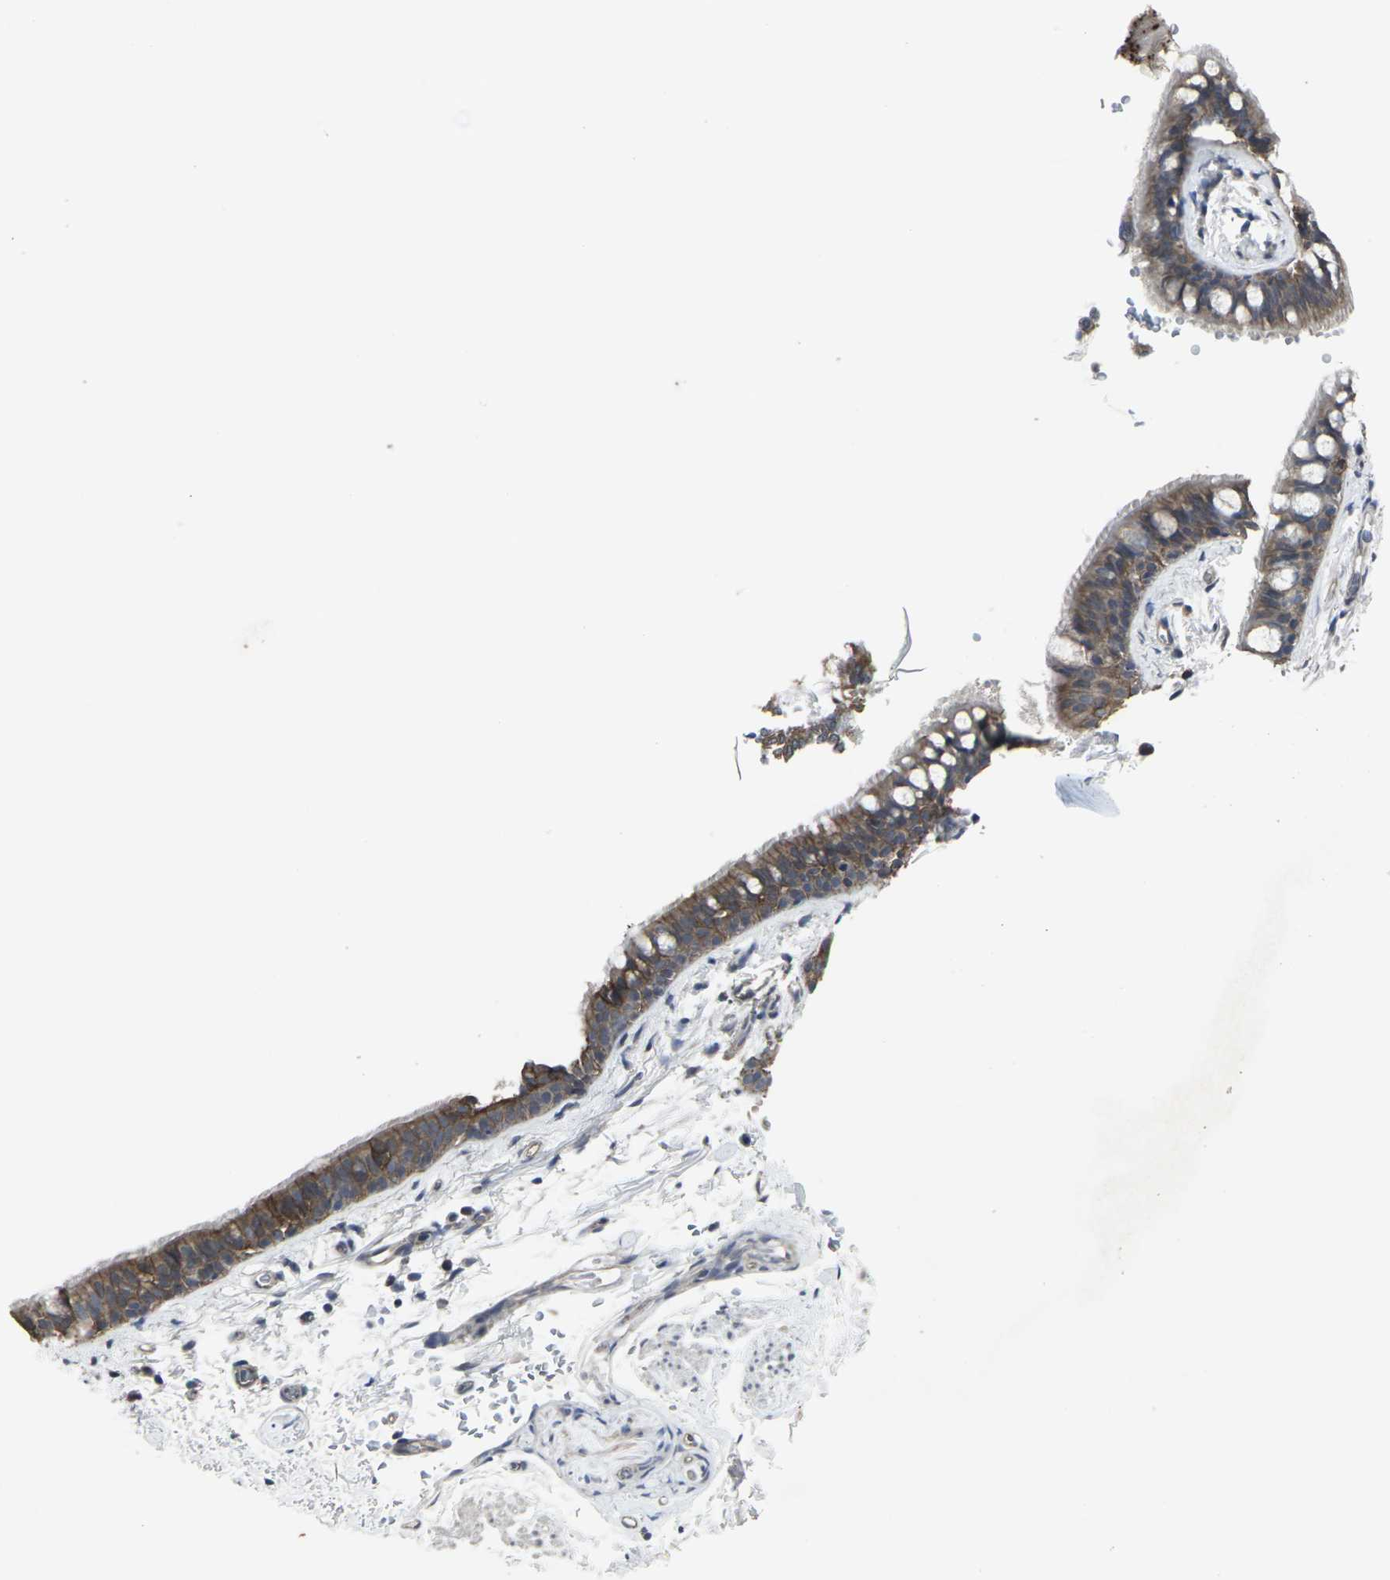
{"staining": {"intensity": "moderate", "quantity": ">75%", "location": "cytoplasmic/membranous"}, "tissue": "bronchus", "cell_type": "Respiratory epithelial cells", "image_type": "normal", "snomed": [{"axis": "morphology", "description": "Normal tissue, NOS"}, {"axis": "morphology", "description": "Malignant melanoma, Metastatic site"}, {"axis": "topography", "description": "Bronchus"}, {"axis": "topography", "description": "Lung"}], "caption": "Immunohistochemistry (IHC) (DAB (3,3'-diaminobenzidine)) staining of normal bronchus reveals moderate cytoplasmic/membranous protein expression in about >75% of respiratory epithelial cells. (DAB (3,3'-diaminobenzidine) = brown stain, brightfield microscopy at high magnification).", "gene": "MAPKAPK2", "patient": {"sex": "male", "age": 64}}